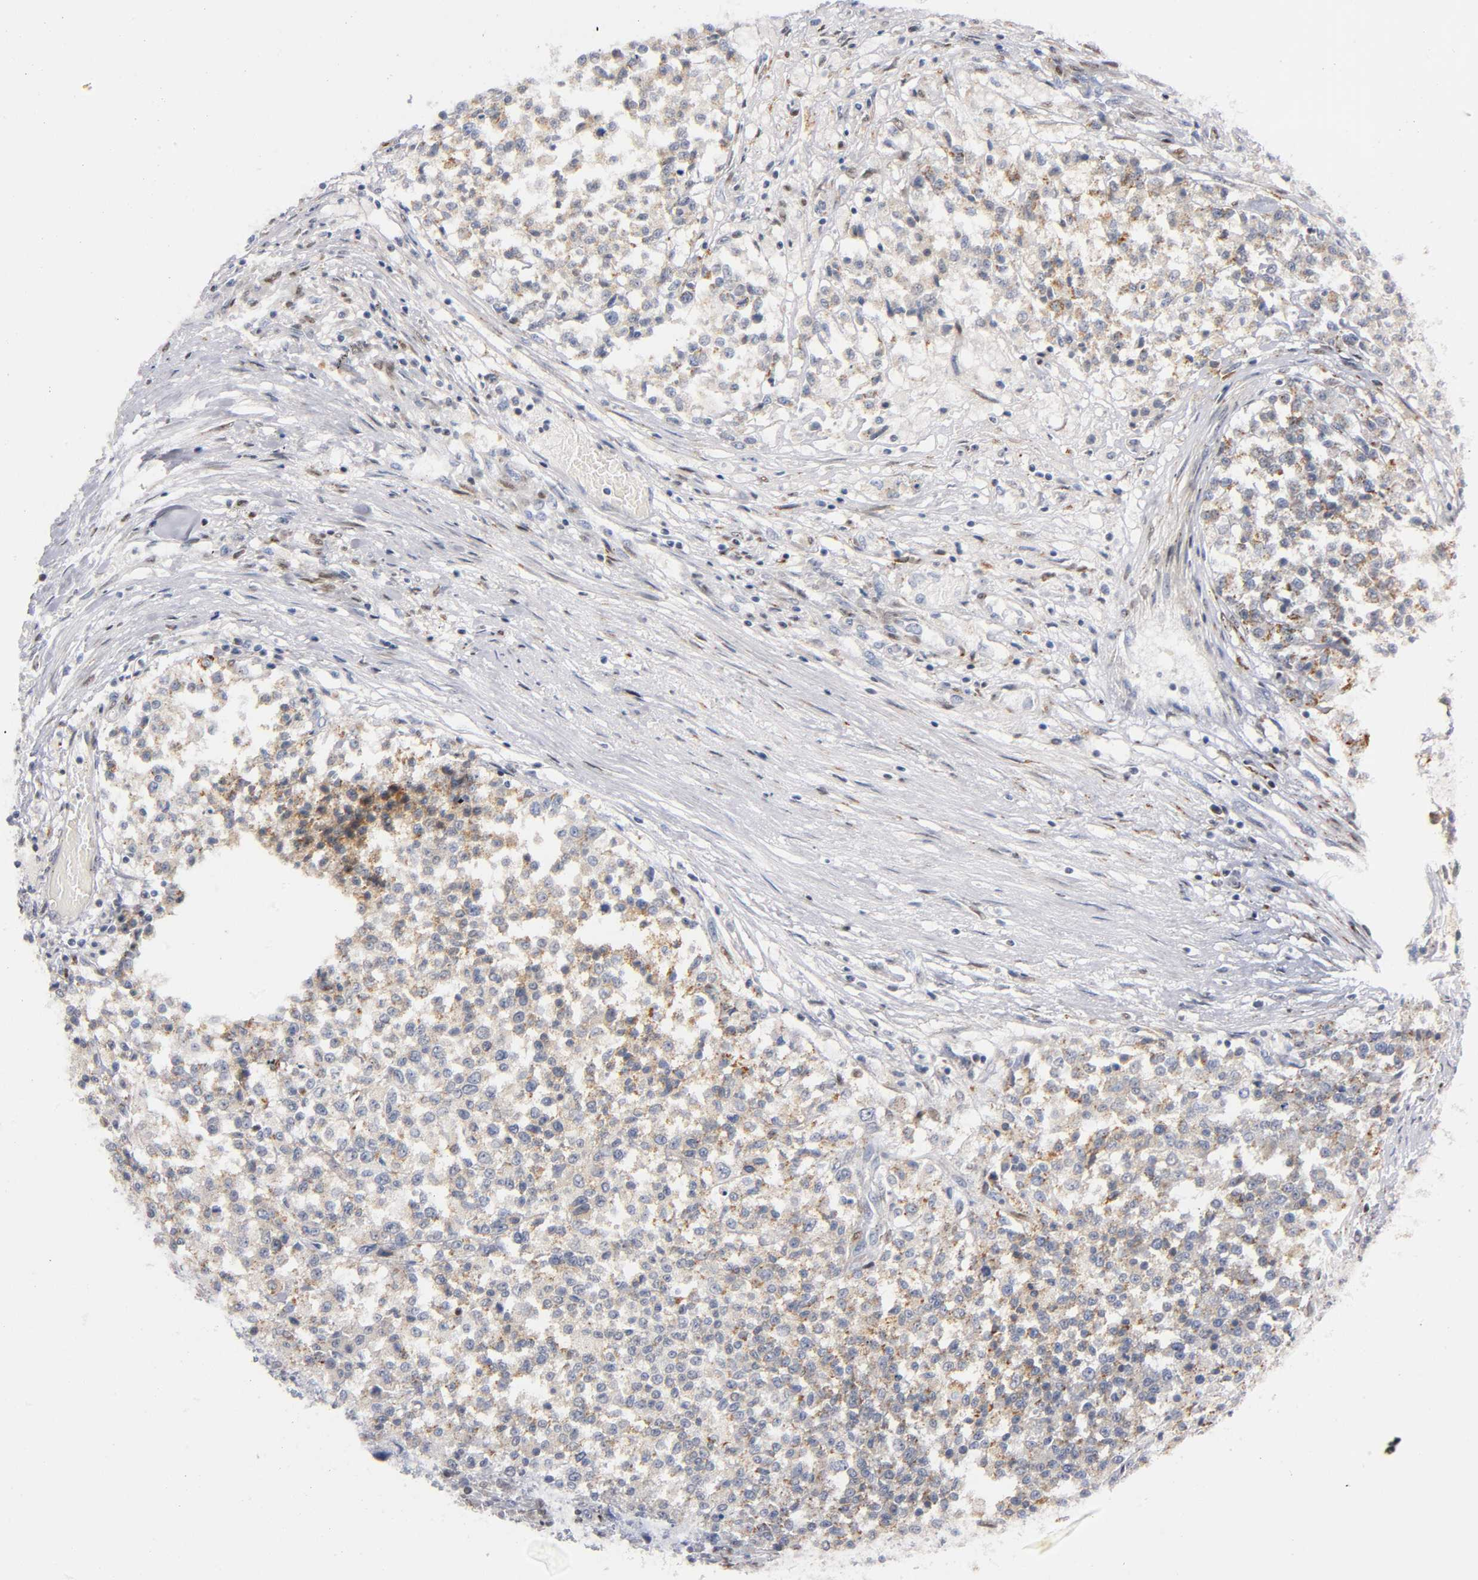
{"staining": {"intensity": "weak", "quantity": ">75%", "location": "cytoplasmic/membranous"}, "tissue": "testis cancer", "cell_type": "Tumor cells", "image_type": "cancer", "snomed": [{"axis": "morphology", "description": "Seminoma, NOS"}, {"axis": "topography", "description": "Testis"}], "caption": "Protein expression analysis of testis seminoma shows weak cytoplasmic/membranous positivity in about >75% of tumor cells. (DAB IHC with brightfield microscopy, high magnification).", "gene": "RUNX1", "patient": {"sex": "male", "age": 59}}